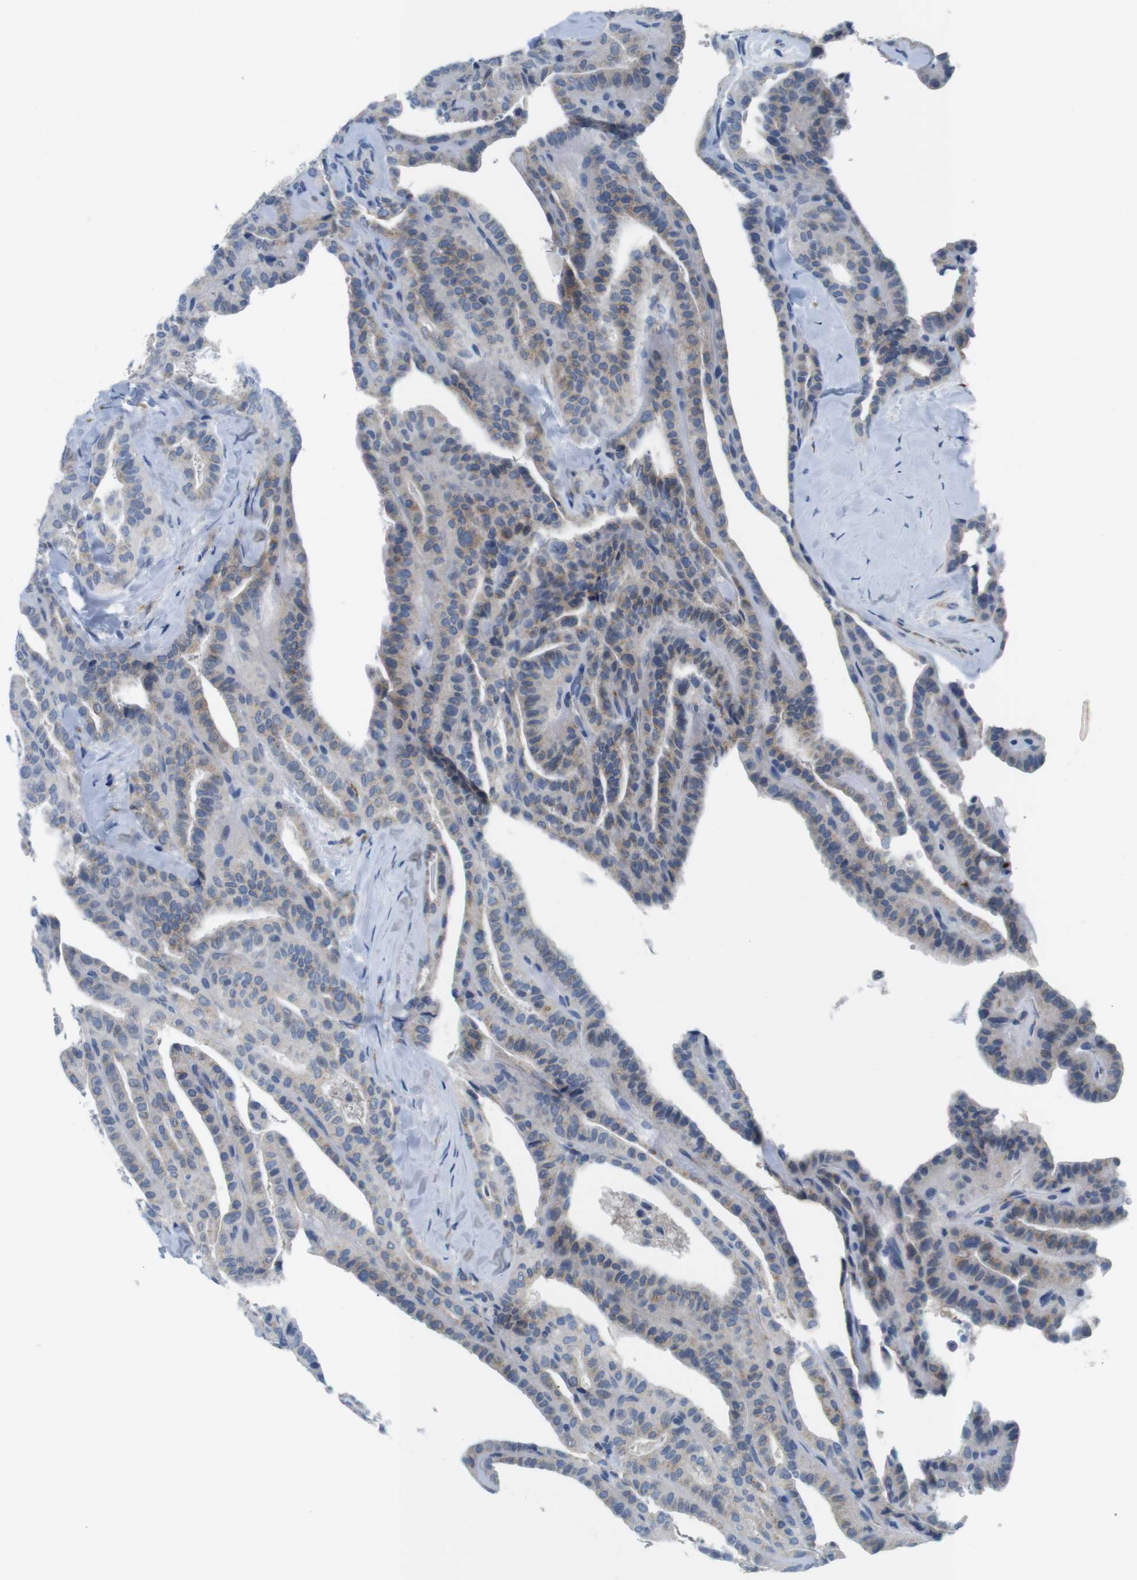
{"staining": {"intensity": "weak", "quantity": ">75%", "location": "cytoplasmic/membranous"}, "tissue": "thyroid cancer", "cell_type": "Tumor cells", "image_type": "cancer", "snomed": [{"axis": "morphology", "description": "Papillary adenocarcinoma, NOS"}, {"axis": "topography", "description": "Thyroid gland"}], "caption": "Immunohistochemical staining of human papillary adenocarcinoma (thyroid) demonstrates low levels of weak cytoplasmic/membranous expression in approximately >75% of tumor cells.", "gene": "GOLGA2", "patient": {"sex": "male", "age": 77}}